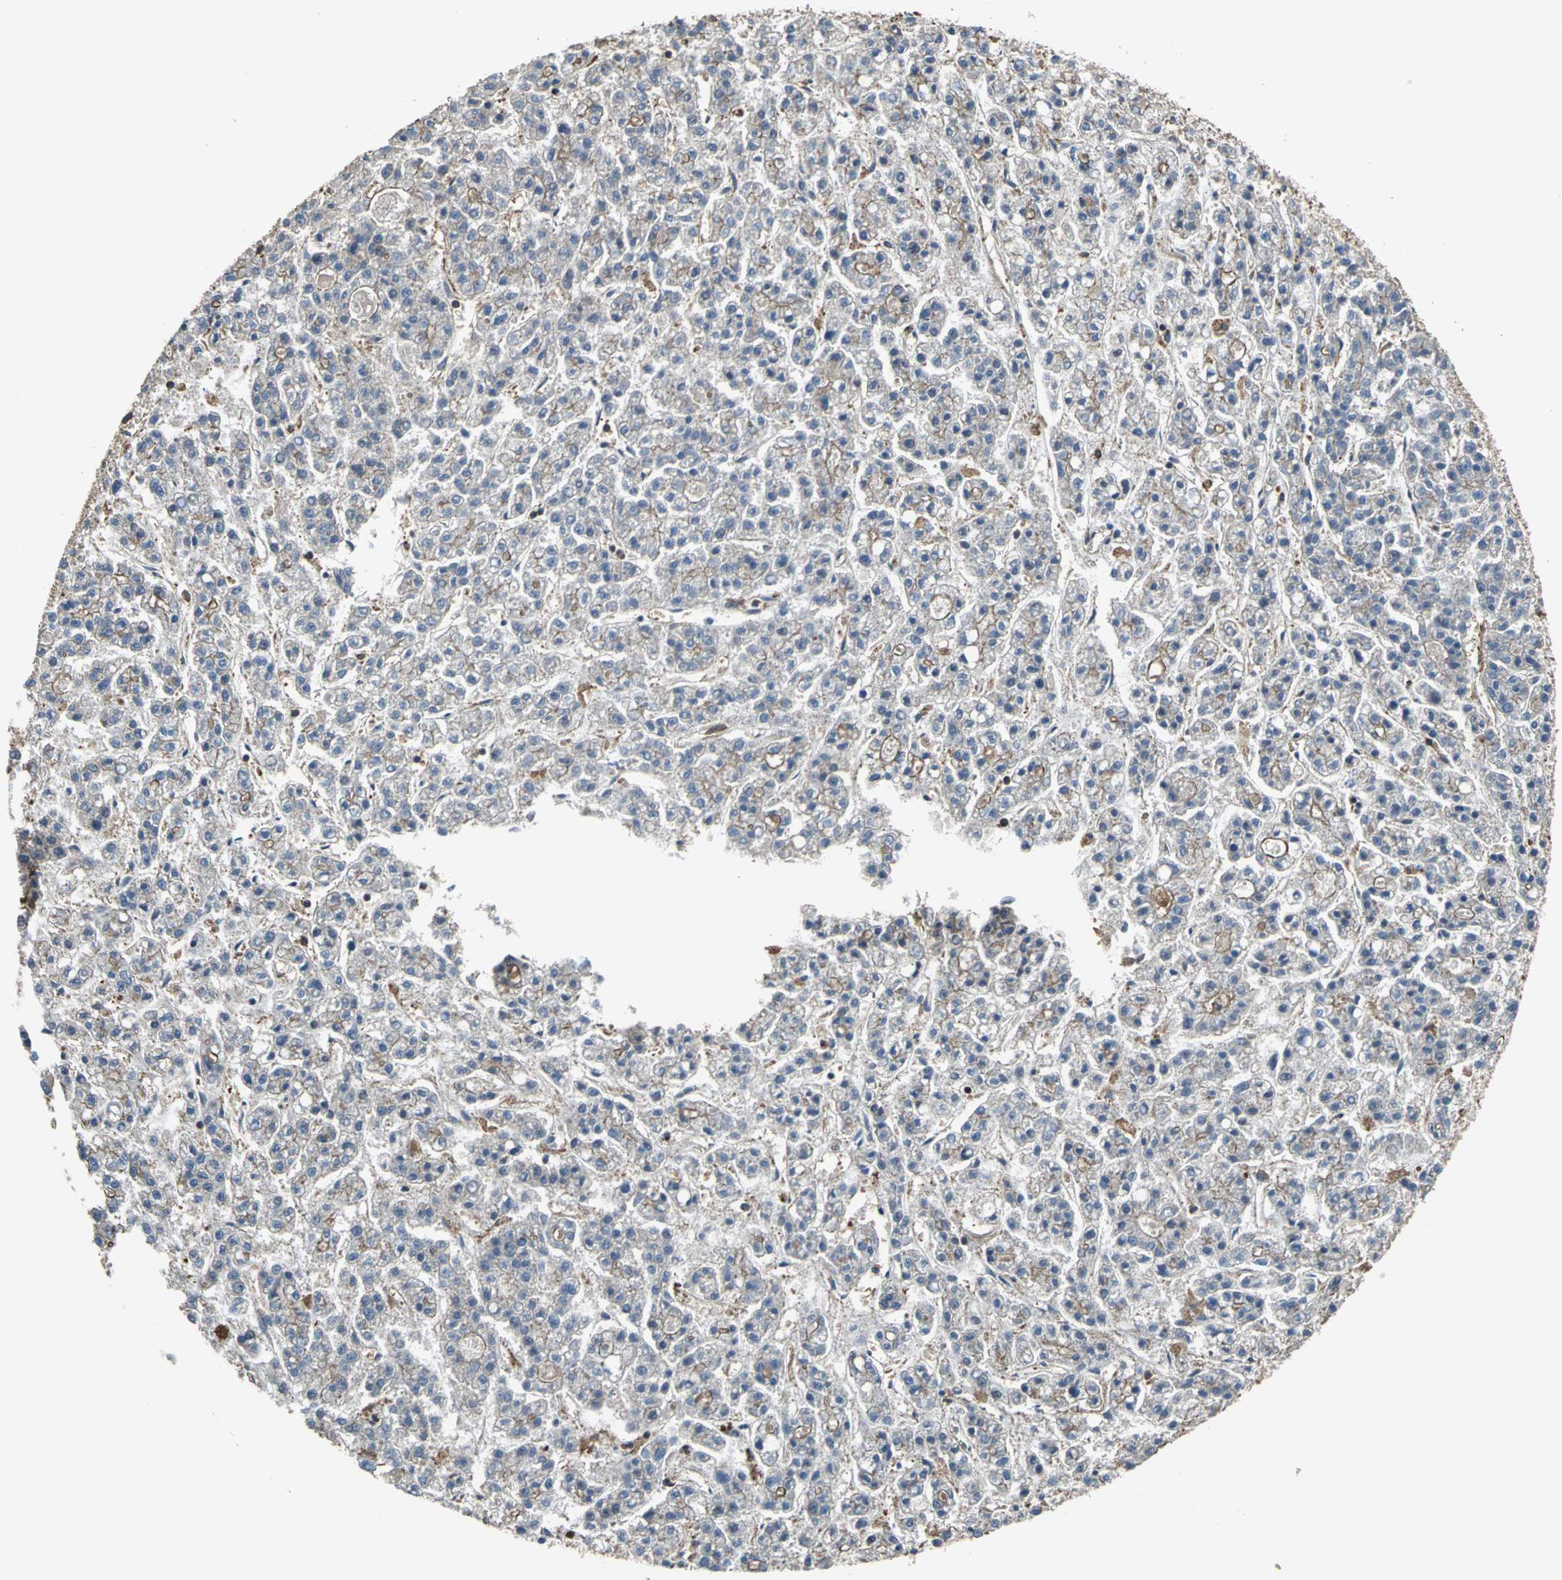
{"staining": {"intensity": "moderate", "quantity": "<25%", "location": "cytoplasmic/membranous"}, "tissue": "liver cancer", "cell_type": "Tumor cells", "image_type": "cancer", "snomed": [{"axis": "morphology", "description": "Carcinoma, Hepatocellular, NOS"}, {"axis": "topography", "description": "Liver"}], "caption": "Immunohistochemistry micrograph of neoplastic tissue: liver cancer (hepatocellular carcinoma) stained using IHC exhibits low levels of moderate protein expression localized specifically in the cytoplasmic/membranous of tumor cells, appearing as a cytoplasmic/membranous brown color.", "gene": "PARVA", "patient": {"sex": "male", "age": 70}}